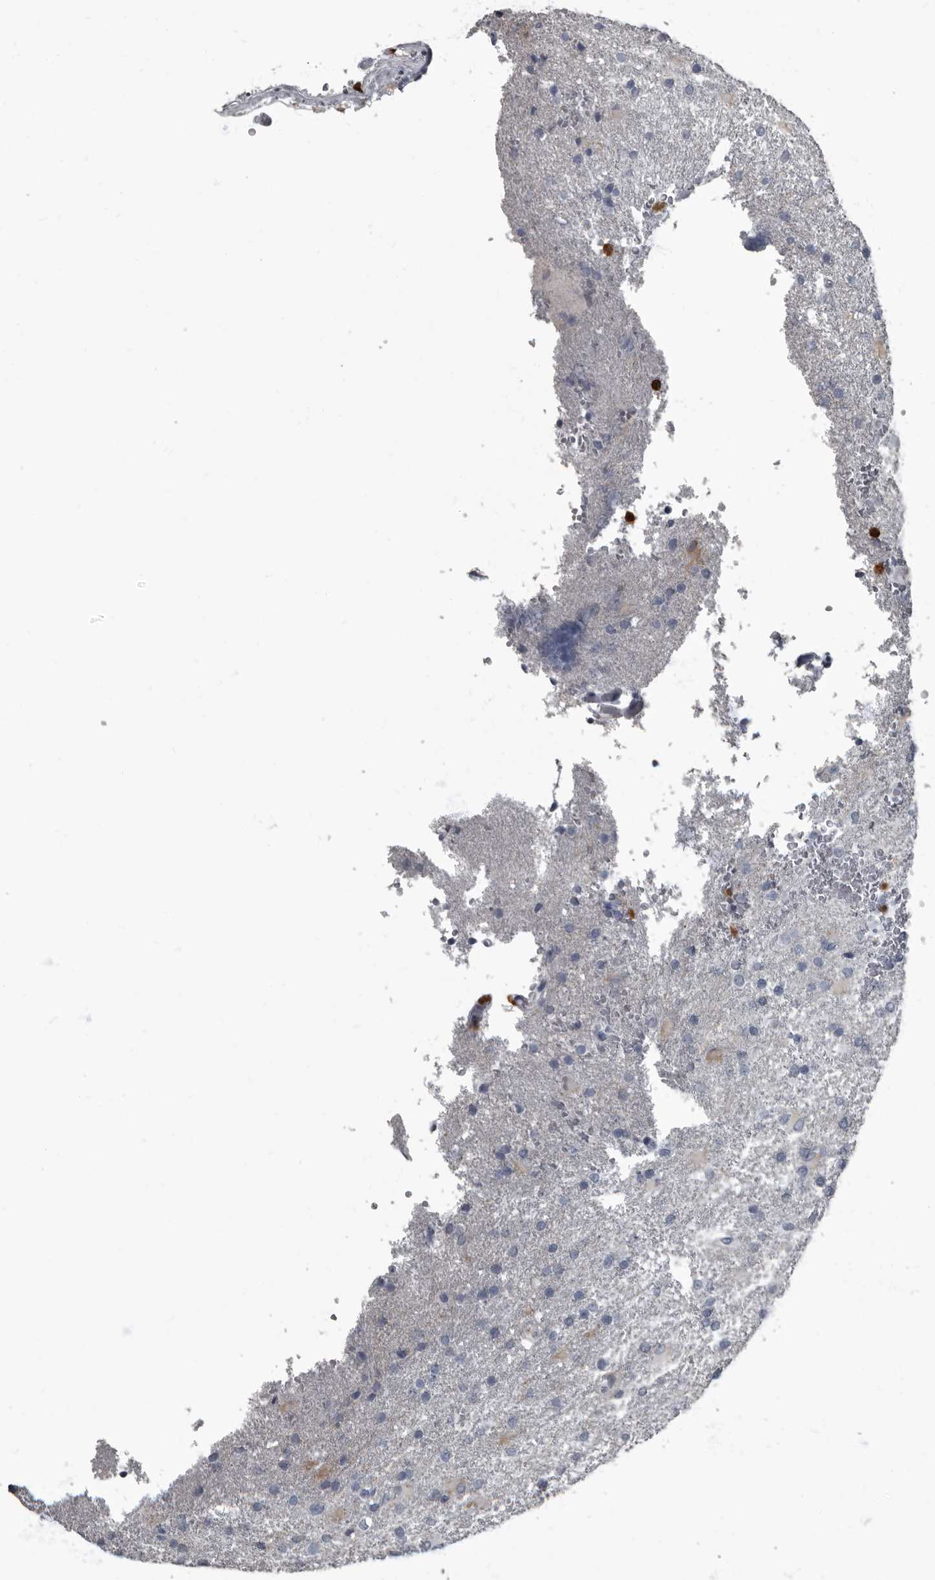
{"staining": {"intensity": "negative", "quantity": "none", "location": "none"}, "tissue": "glioma", "cell_type": "Tumor cells", "image_type": "cancer", "snomed": [{"axis": "morphology", "description": "Glioma, malignant, High grade"}, {"axis": "topography", "description": "Brain"}], "caption": "This is an immunohistochemistry photomicrograph of human glioma. There is no positivity in tumor cells.", "gene": "TPD52L1", "patient": {"sex": "male", "age": 72}}